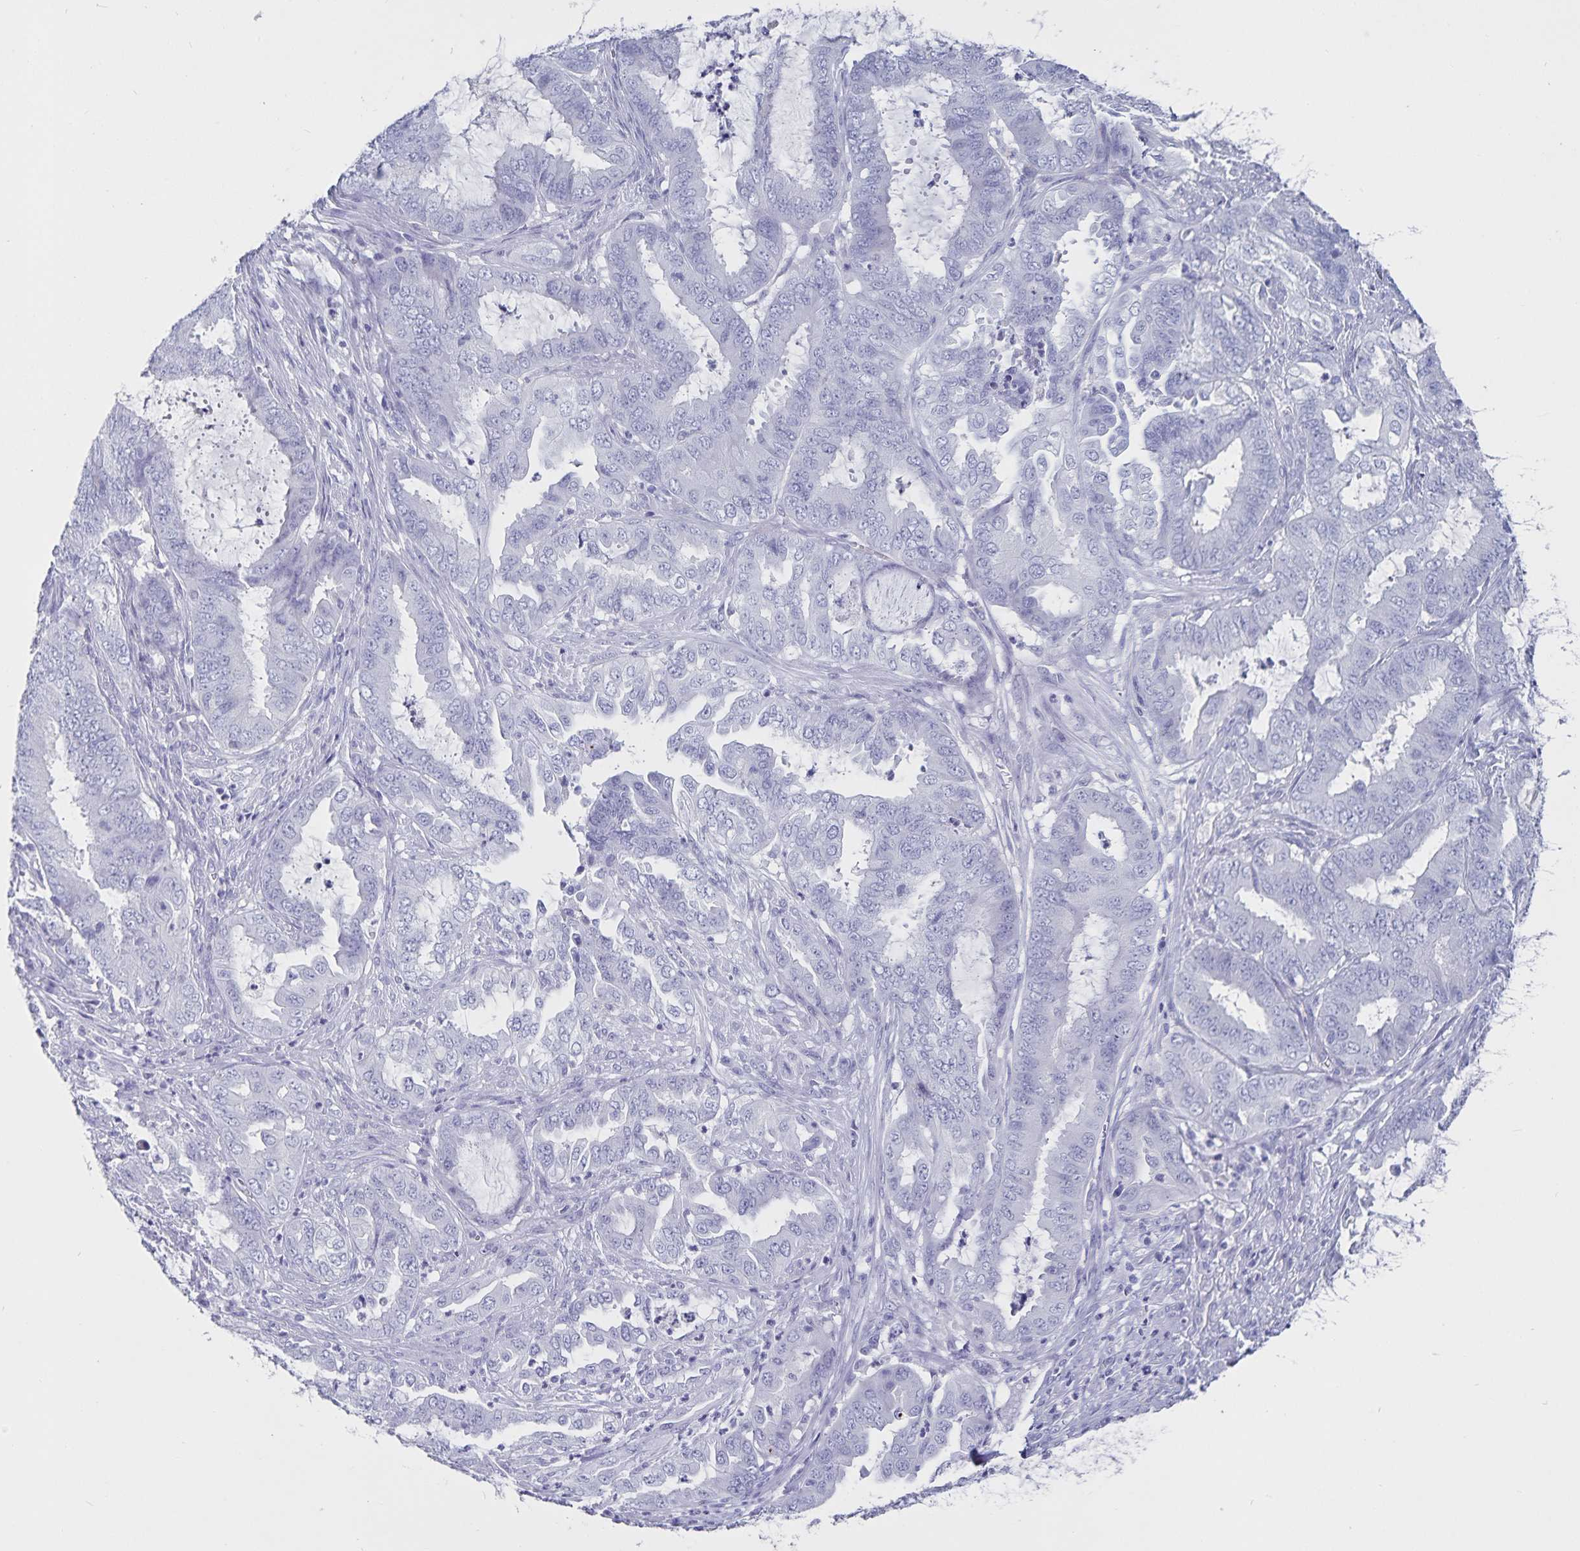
{"staining": {"intensity": "negative", "quantity": "none", "location": "none"}, "tissue": "endometrial cancer", "cell_type": "Tumor cells", "image_type": "cancer", "snomed": [{"axis": "morphology", "description": "Adenocarcinoma, NOS"}, {"axis": "topography", "description": "Endometrium"}], "caption": "This micrograph is of endometrial cancer (adenocarcinoma) stained with immunohistochemistry (IHC) to label a protein in brown with the nuclei are counter-stained blue. There is no staining in tumor cells. Brightfield microscopy of immunohistochemistry (IHC) stained with DAB (3,3'-diaminobenzidine) (brown) and hematoxylin (blue), captured at high magnification.", "gene": "PLAC1", "patient": {"sex": "female", "age": 51}}